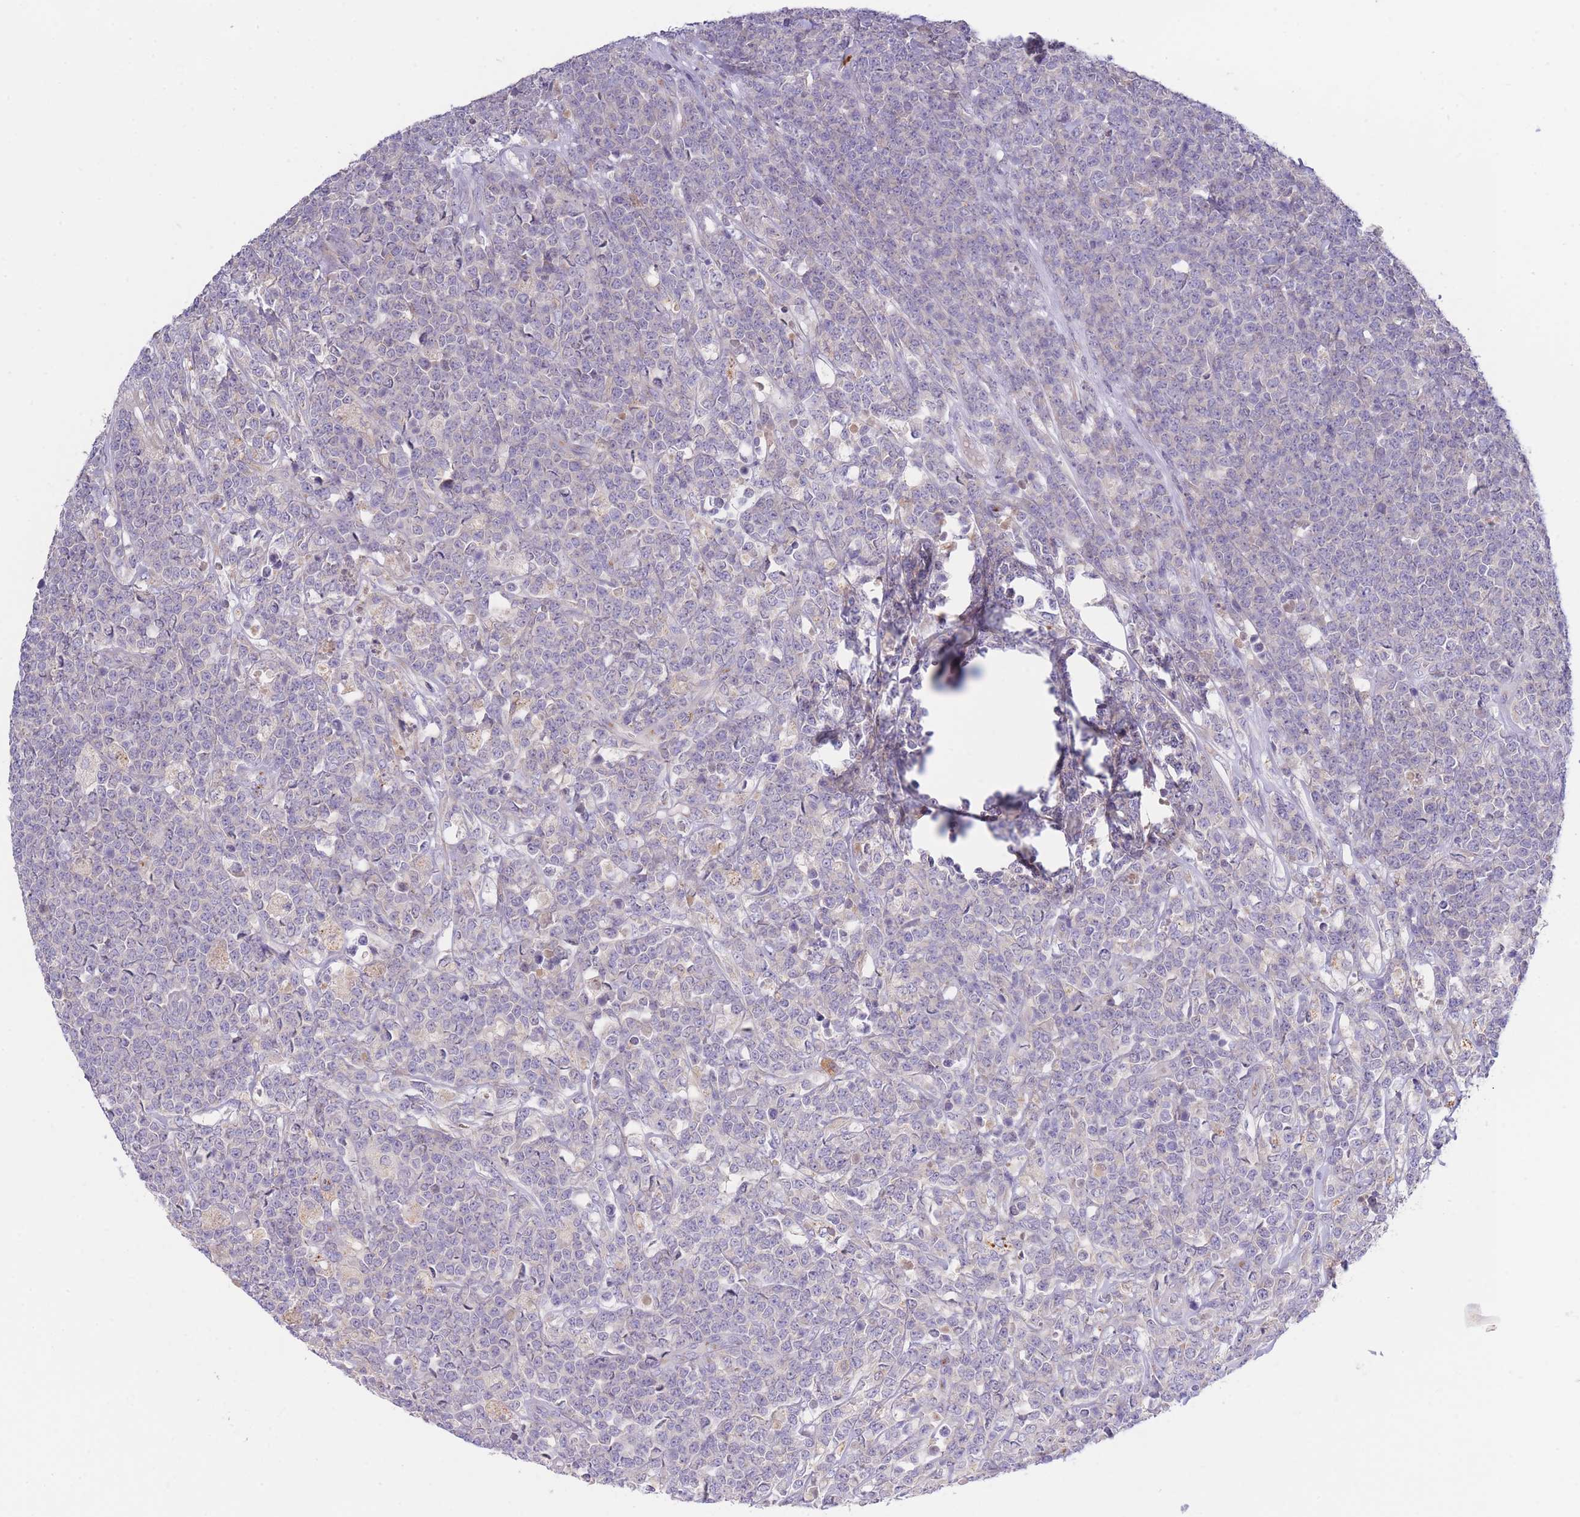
{"staining": {"intensity": "negative", "quantity": "none", "location": "none"}, "tissue": "lymphoma", "cell_type": "Tumor cells", "image_type": "cancer", "snomed": [{"axis": "morphology", "description": "Malignant lymphoma, non-Hodgkin's type, High grade"}, {"axis": "topography", "description": "Small intestine"}], "caption": "DAB (3,3'-diaminobenzidine) immunohistochemical staining of human malignant lymphoma, non-Hodgkin's type (high-grade) displays no significant staining in tumor cells.", "gene": "CENPM", "patient": {"sex": "male", "age": 8}}